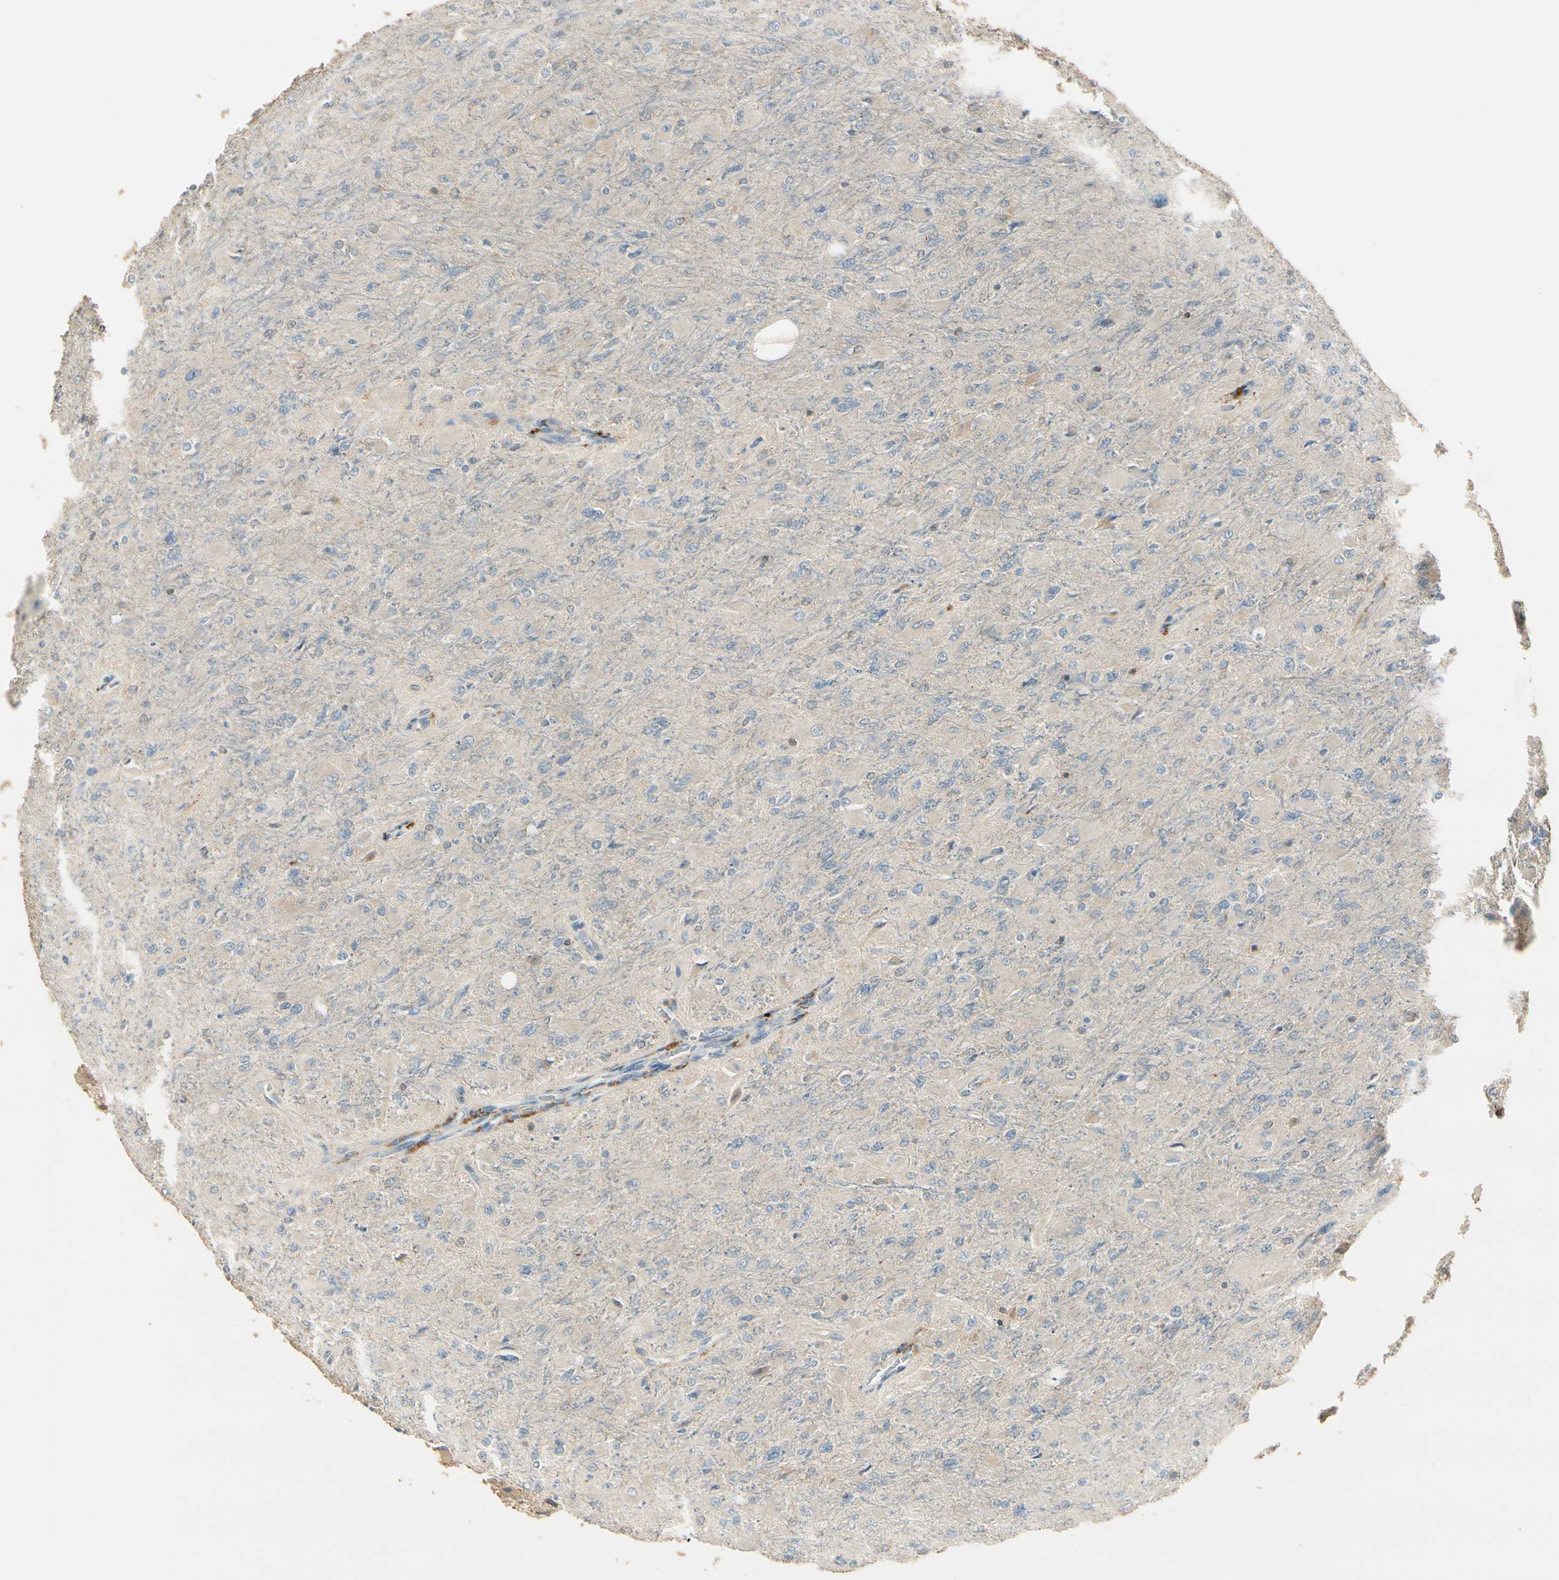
{"staining": {"intensity": "negative", "quantity": "none", "location": "none"}, "tissue": "glioma", "cell_type": "Tumor cells", "image_type": "cancer", "snomed": [{"axis": "morphology", "description": "Glioma, malignant, High grade"}, {"axis": "topography", "description": "Cerebral cortex"}], "caption": "High magnification brightfield microscopy of high-grade glioma (malignant) stained with DAB (3,3'-diaminobenzidine) (brown) and counterstained with hematoxylin (blue): tumor cells show no significant staining.", "gene": "PLXNA1", "patient": {"sex": "female", "age": 36}}